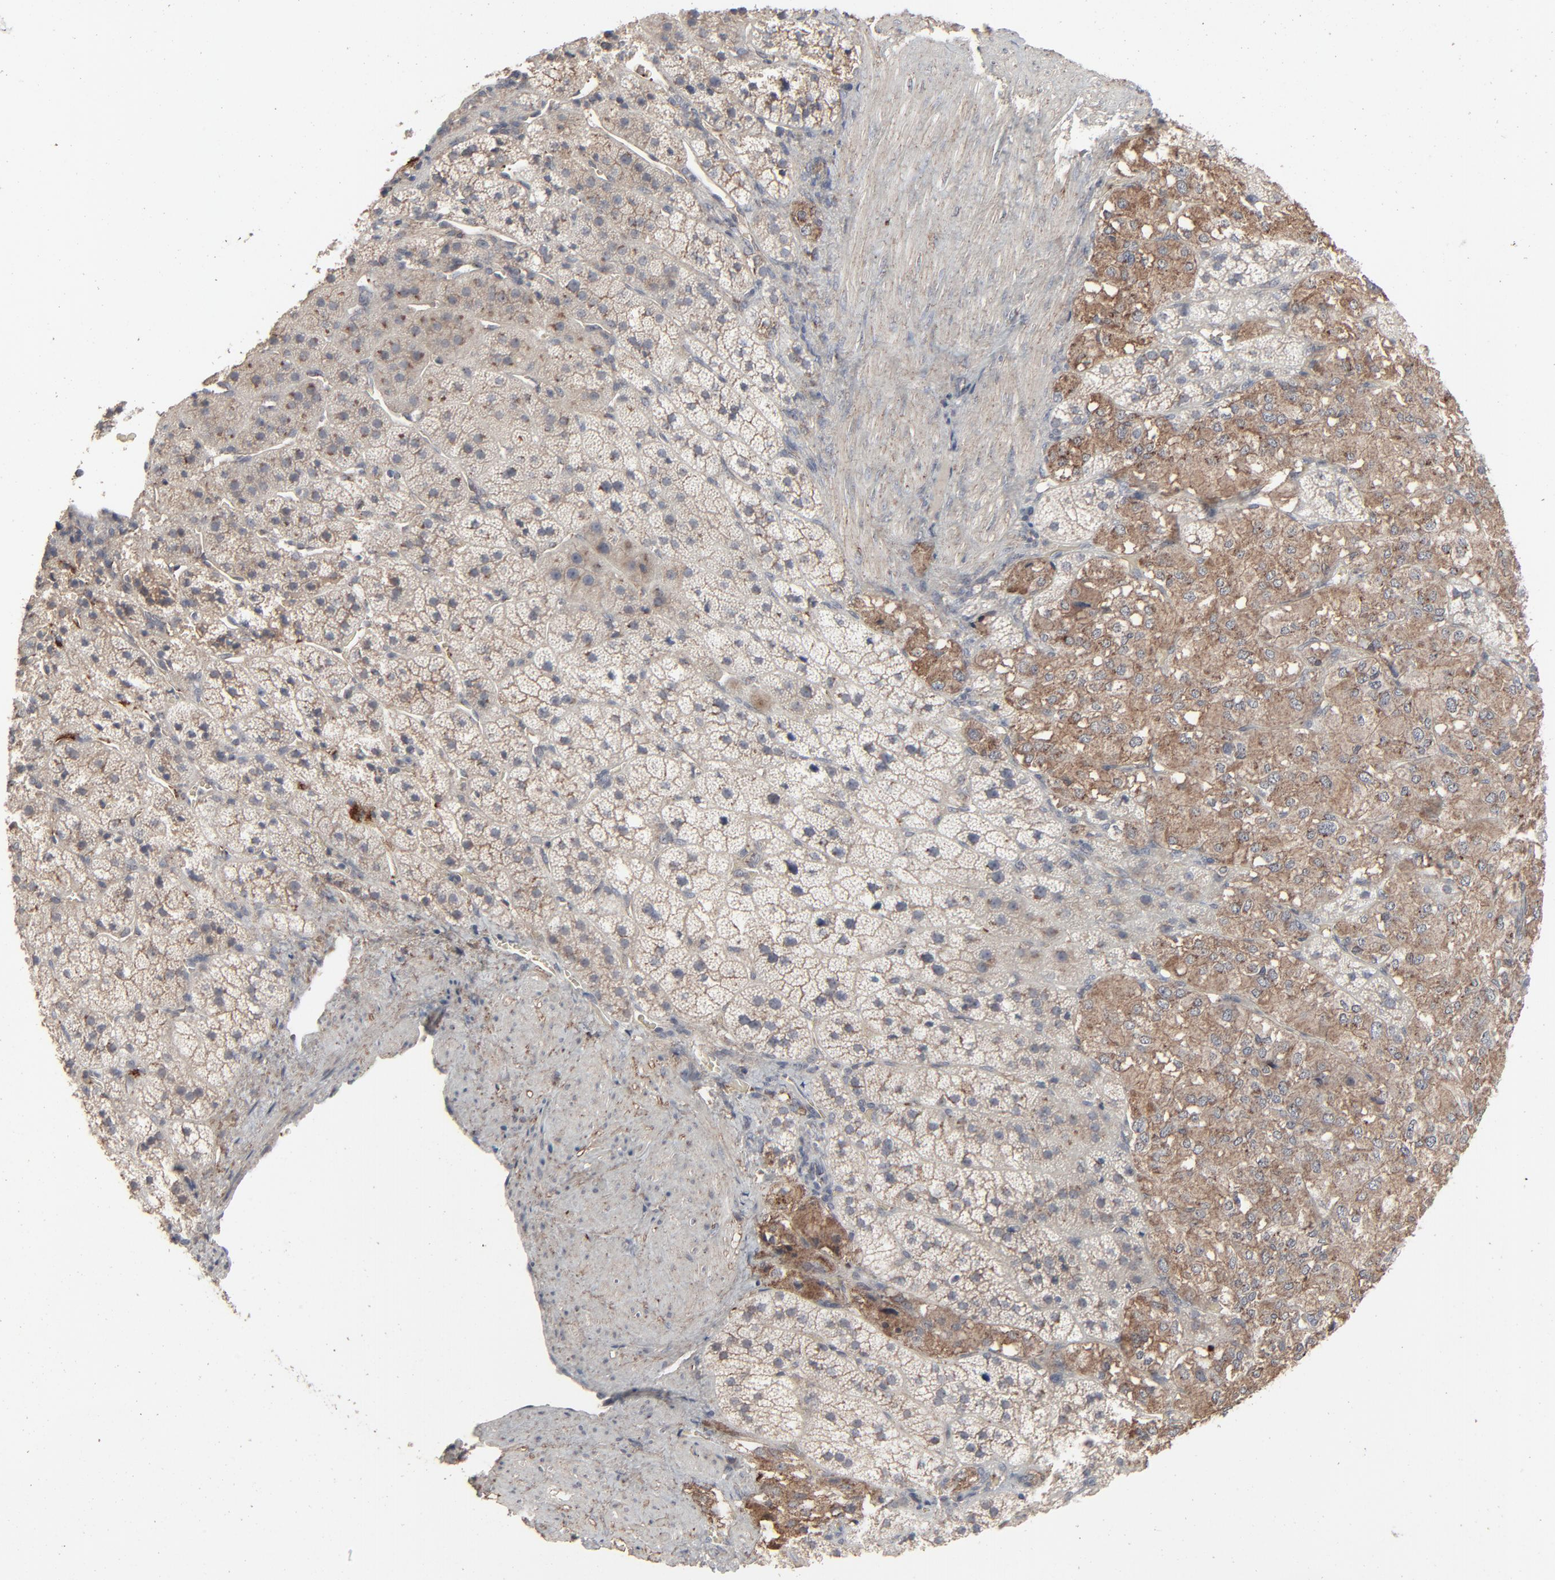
{"staining": {"intensity": "weak", "quantity": "25%-75%", "location": "cytoplasmic/membranous"}, "tissue": "adrenal gland", "cell_type": "Glandular cells", "image_type": "normal", "snomed": [{"axis": "morphology", "description": "Normal tissue, NOS"}, {"axis": "topography", "description": "Adrenal gland"}], "caption": "High-magnification brightfield microscopy of normal adrenal gland stained with DAB (3,3'-diaminobenzidine) (brown) and counterstained with hematoxylin (blue). glandular cells exhibit weak cytoplasmic/membranous staining is identified in about25%-75% of cells.", "gene": "JAM3", "patient": {"sex": "female", "age": 44}}